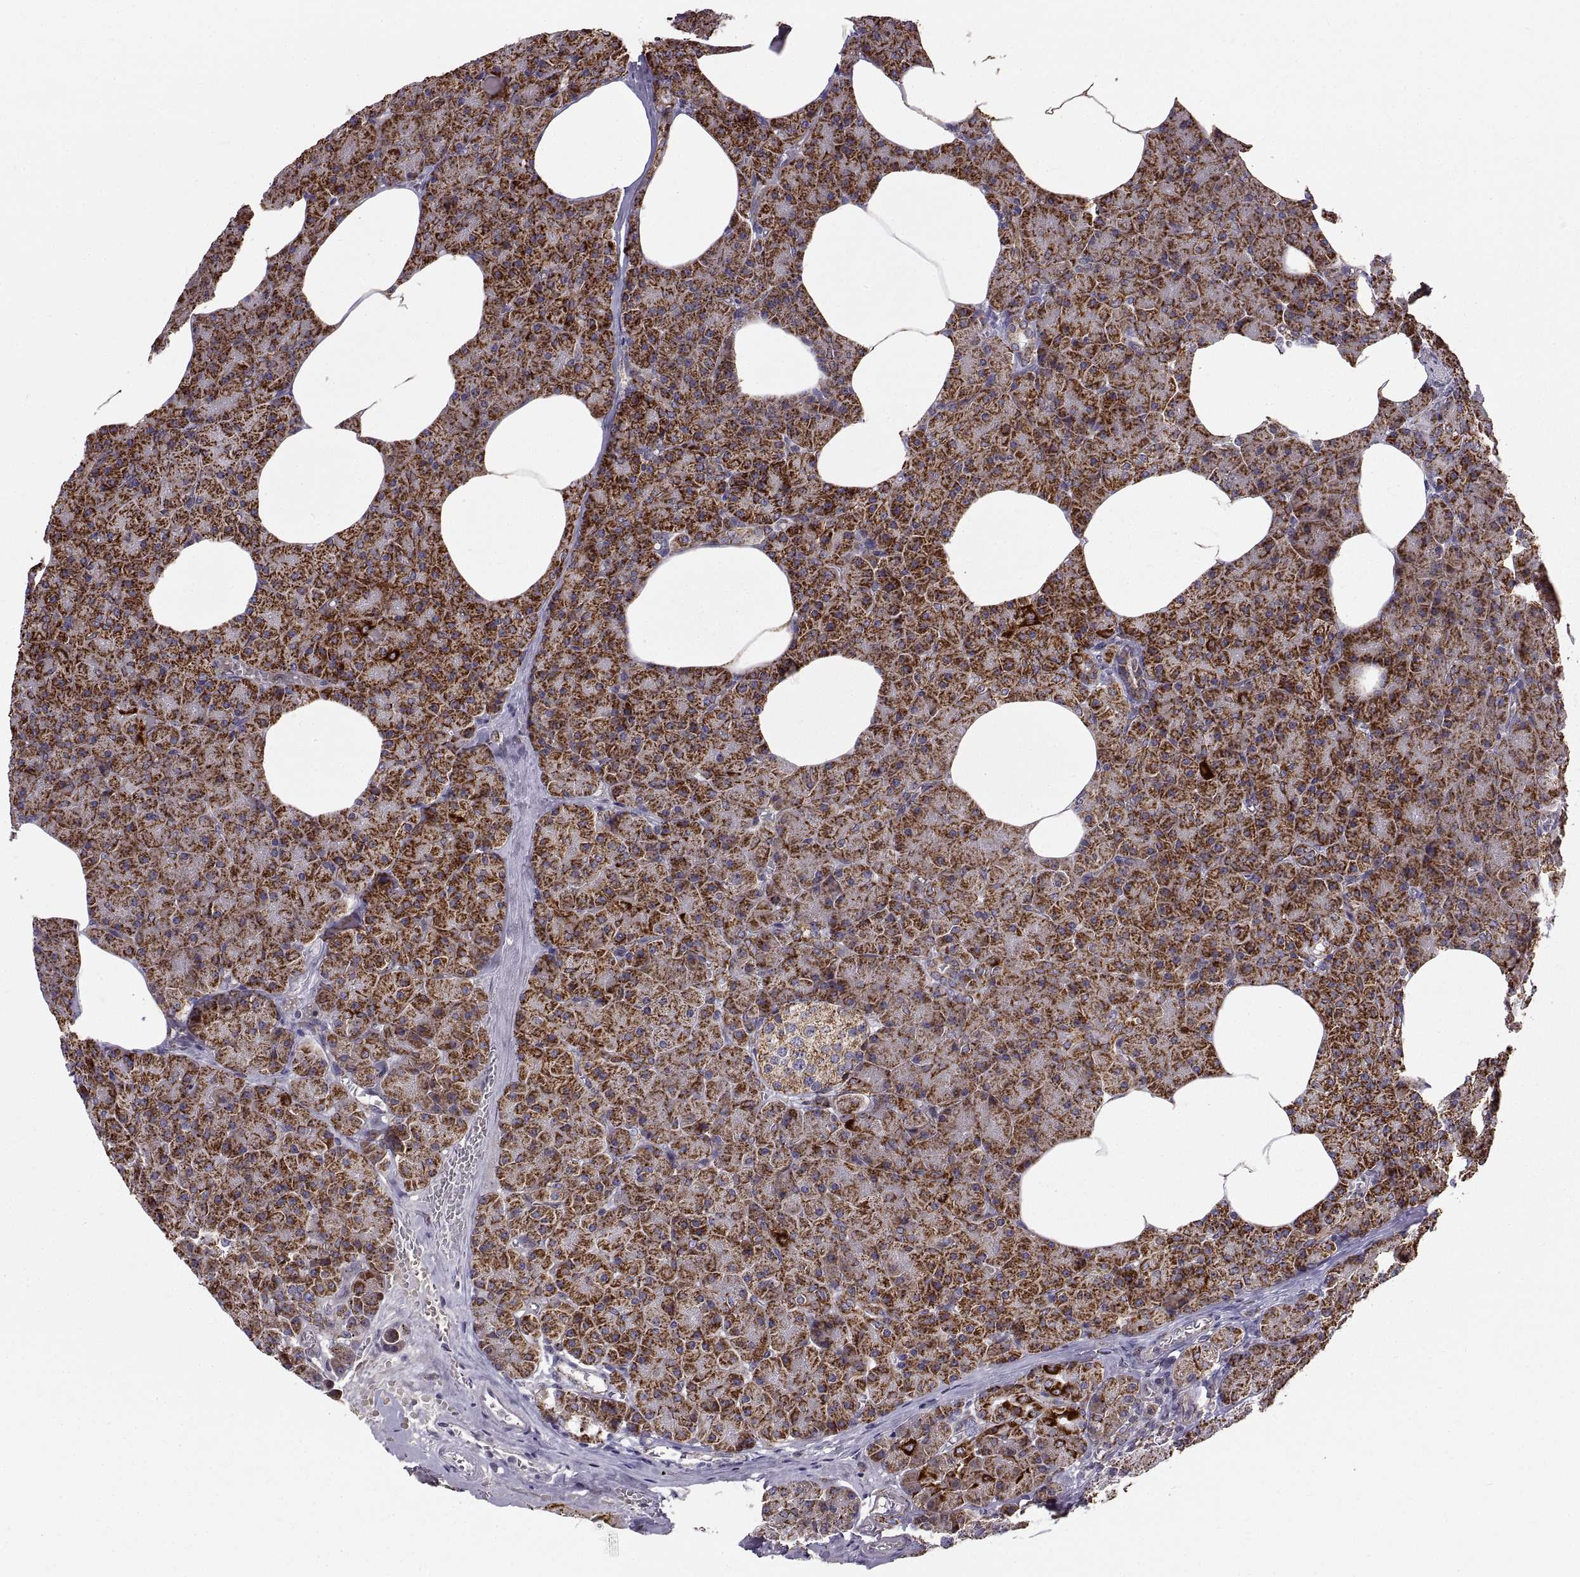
{"staining": {"intensity": "strong", "quantity": ">75%", "location": "cytoplasmic/membranous"}, "tissue": "pancreas", "cell_type": "Exocrine glandular cells", "image_type": "normal", "snomed": [{"axis": "morphology", "description": "Normal tissue, NOS"}, {"axis": "topography", "description": "Pancreas"}], "caption": "Immunohistochemical staining of unremarkable pancreas displays strong cytoplasmic/membranous protein expression in approximately >75% of exocrine glandular cells.", "gene": "ARSD", "patient": {"sex": "female", "age": 45}}